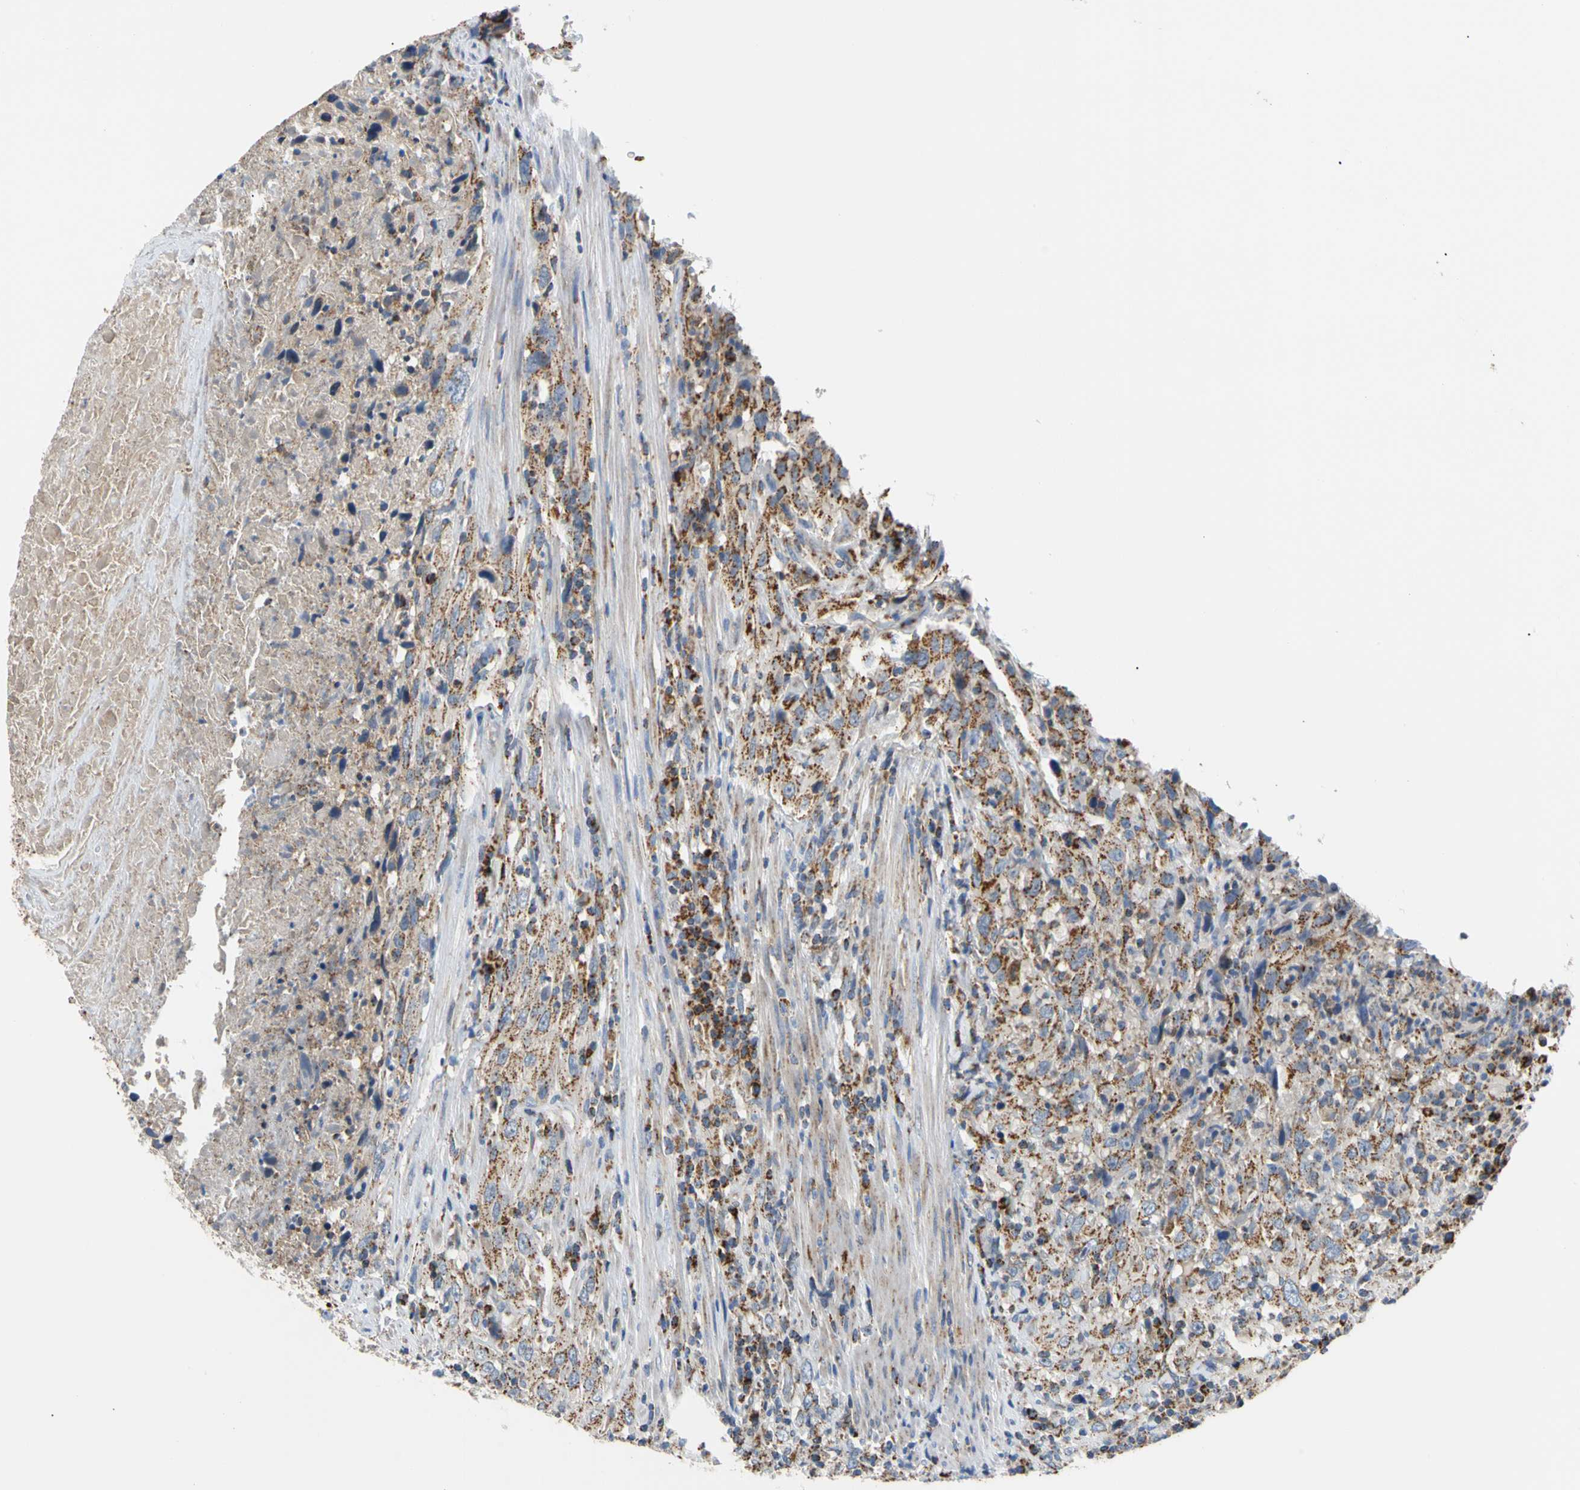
{"staining": {"intensity": "strong", "quantity": ">75%", "location": "cytoplasmic/membranous"}, "tissue": "urothelial cancer", "cell_type": "Tumor cells", "image_type": "cancer", "snomed": [{"axis": "morphology", "description": "Urothelial carcinoma, High grade"}, {"axis": "topography", "description": "Urinary bladder"}], "caption": "Urothelial carcinoma (high-grade) was stained to show a protein in brown. There is high levels of strong cytoplasmic/membranous positivity in approximately >75% of tumor cells.", "gene": "ACAT1", "patient": {"sex": "male", "age": 61}}